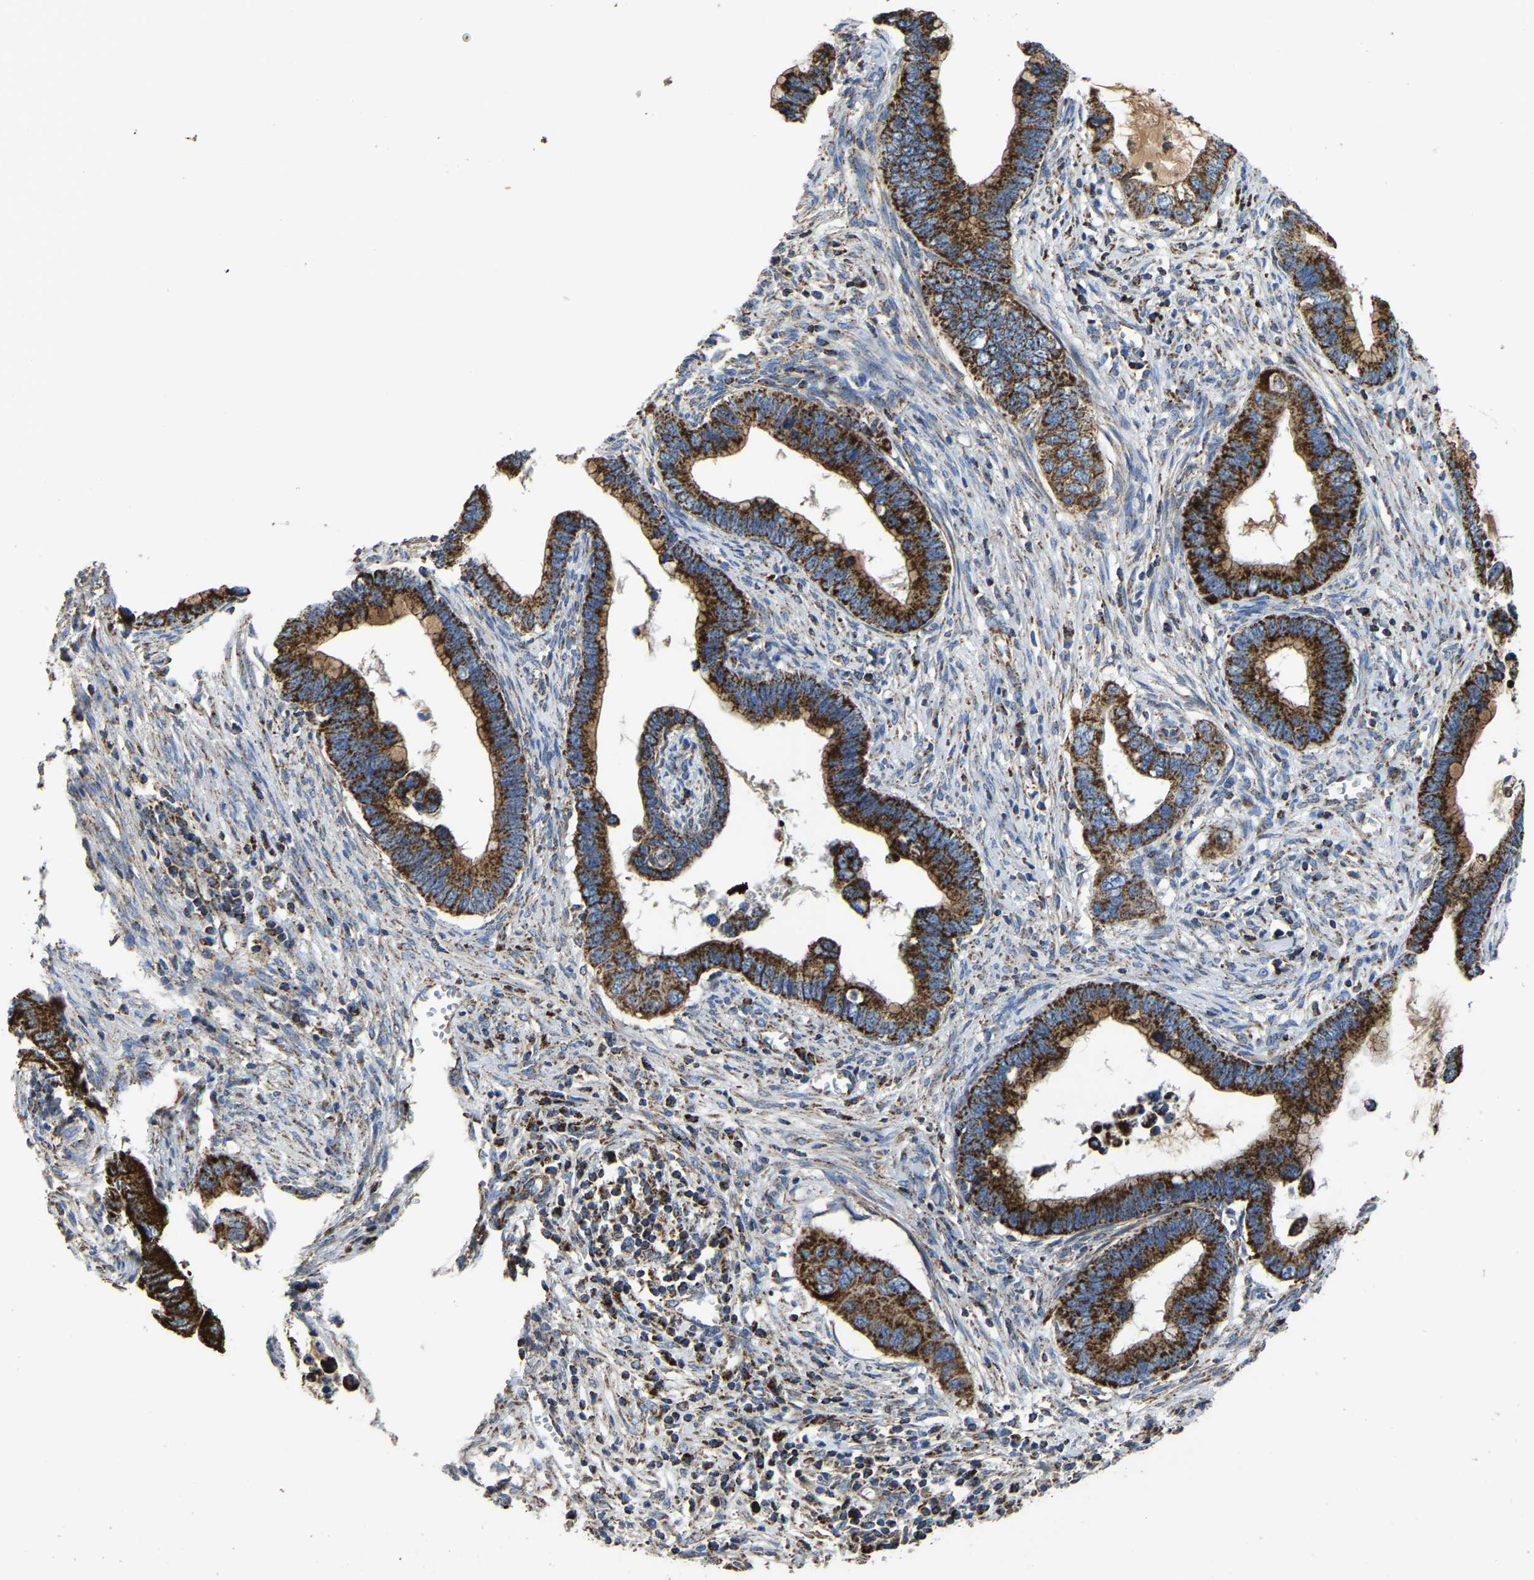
{"staining": {"intensity": "strong", "quantity": ">75%", "location": "cytoplasmic/membranous"}, "tissue": "cervical cancer", "cell_type": "Tumor cells", "image_type": "cancer", "snomed": [{"axis": "morphology", "description": "Adenocarcinoma, NOS"}, {"axis": "topography", "description": "Cervix"}], "caption": "There is high levels of strong cytoplasmic/membranous positivity in tumor cells of cervical cancer (adenocarcinoma), as demonstrated by immunohistochemical staining (brown color).", "gene": "ETFA", "patient": {"sex": "female", "age": 44}}